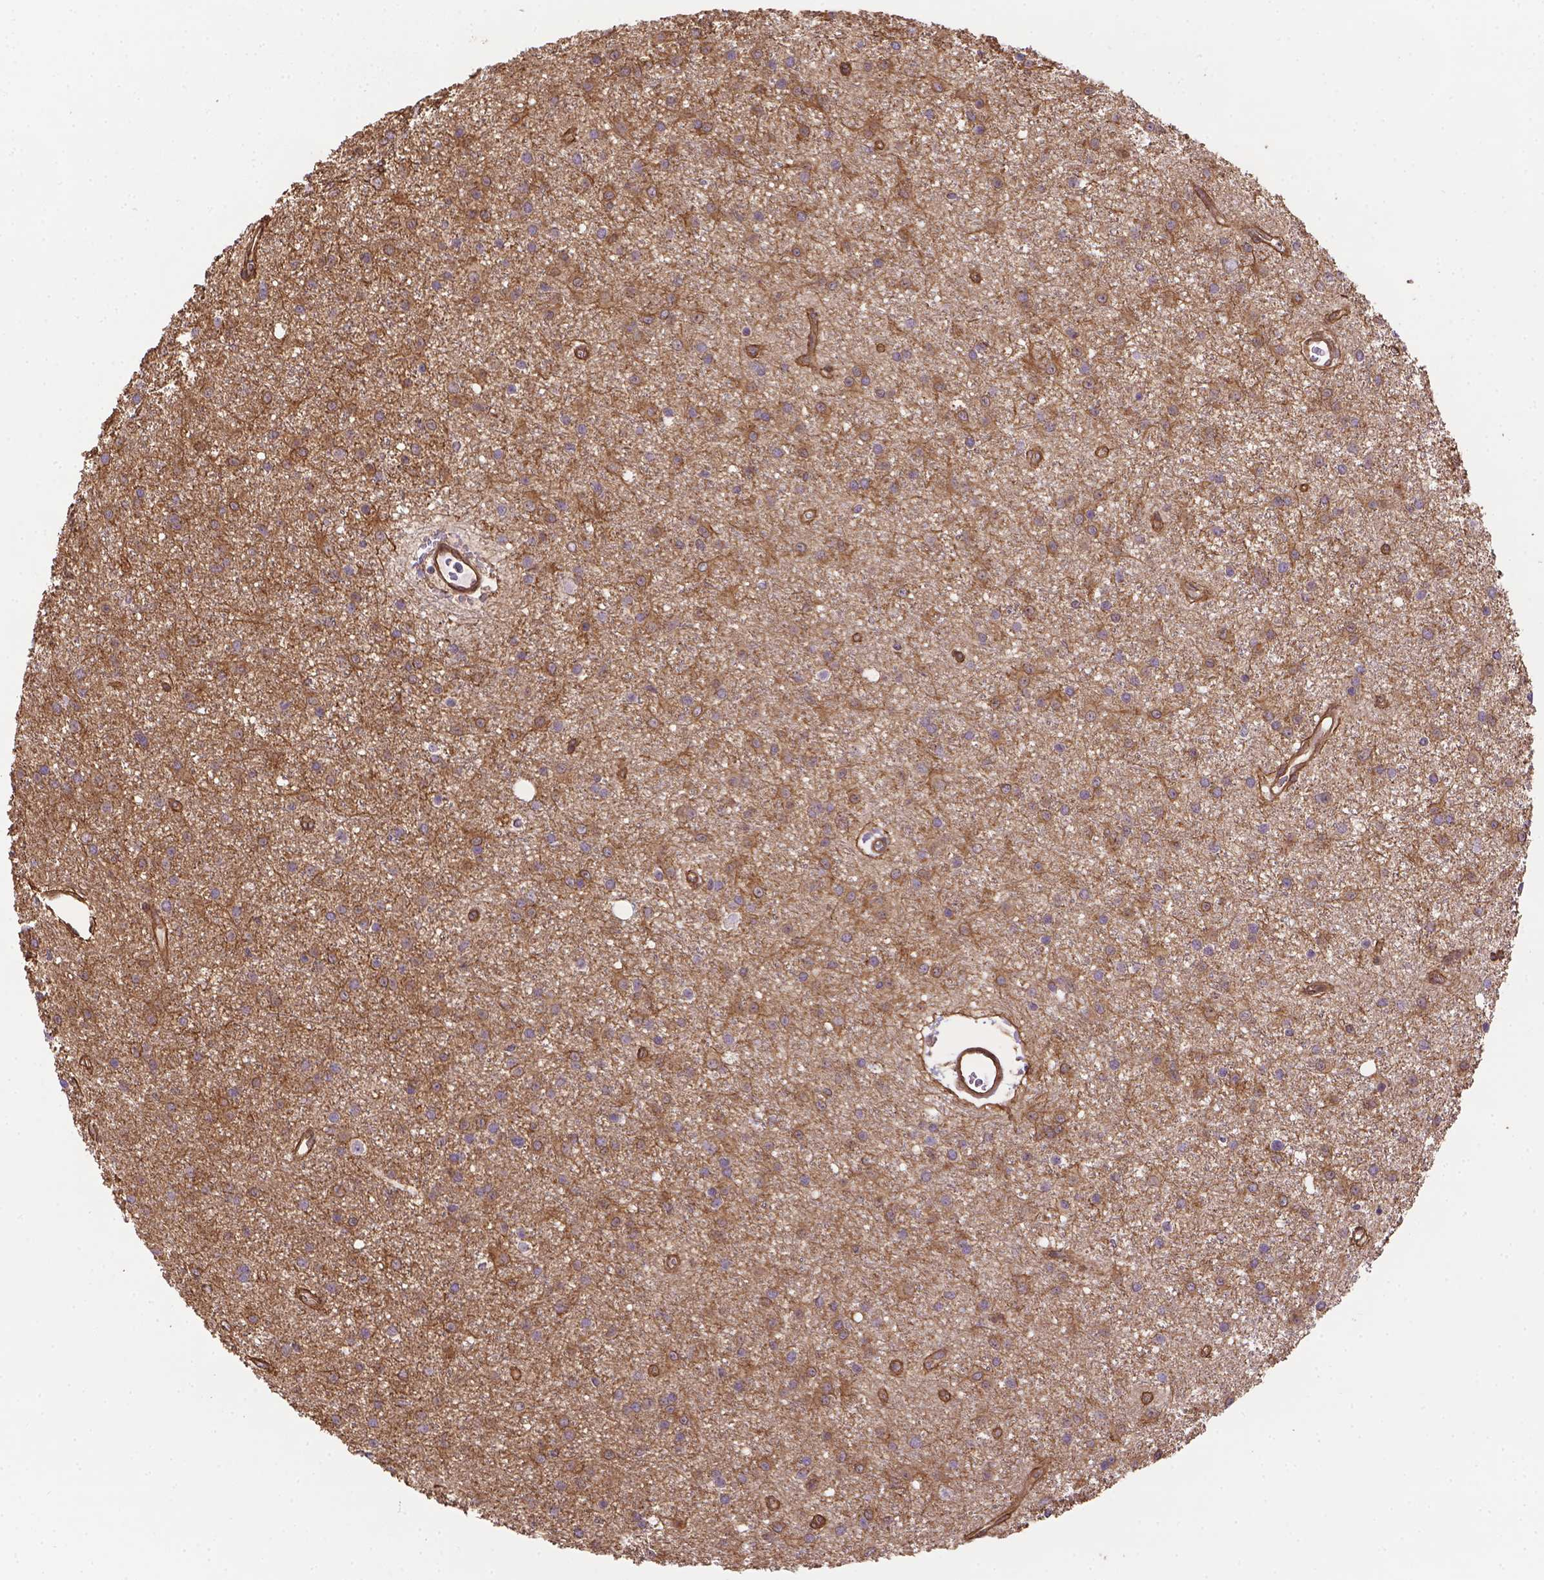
{"staining": {"intensity": "weak", "quantity": ">75%", "location": "cytoplasmic/membranous"}, "tissue": "glioma", "cell_type": "Tumor cells", "image_type": "cancer", "snomed": [{"axis": "morphology", "description": "Glioma, malignant, Low grade"}, {"axis": "topography", "description": "Brain"}], "caption": "A micrograph of human malignant glioma (low-grade) stained for a protein shows weak cytoplasmic/membranous brown staining in tumor cells. The staining is performed using DAB brown chromogen to label protein expression. The nuclei are counter-stained blue using hematoxylin.", "gene": "YAP1", "patient": {"sex": "male", "age": 27}}